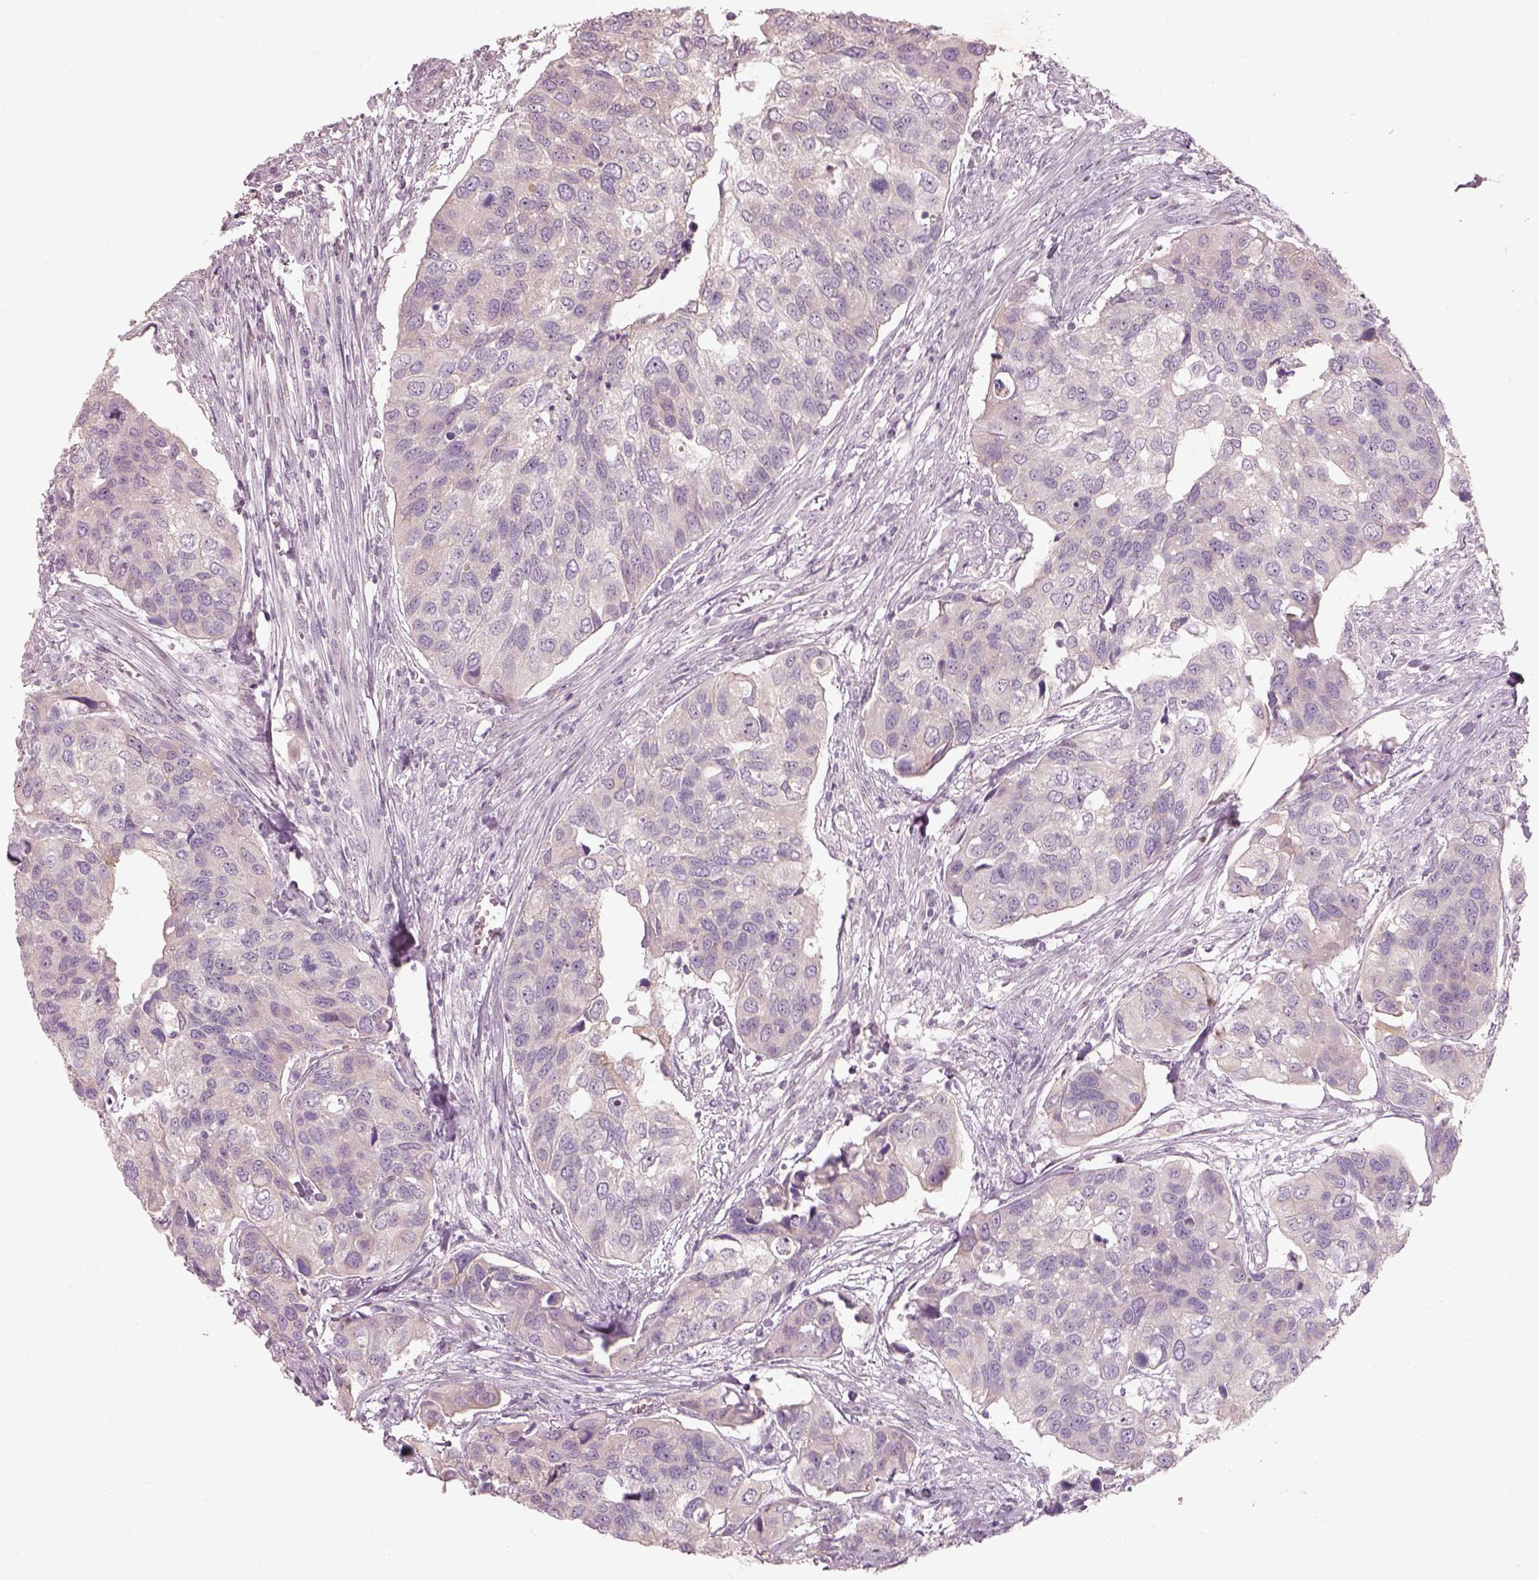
{"staining": {"intensity": "negative", "quantity": "none", "location": "none"}, "tissue": "urothelial cancer", "cell_type": "Tumor cells", "image_type": "cancer", "snomed": [{"axis": "morphology", "description": "Urothelial carcinoma, High grade"}, {"axis": "topography", "description": "Urinary bladder"}], "caption": "IHC photomicrograph of human urothelial cancer stained for a protein (brown), which reveals no positivity in tumor cells.", "gene": "CDS1", "patient": {"sex": "male", "age": 60}}